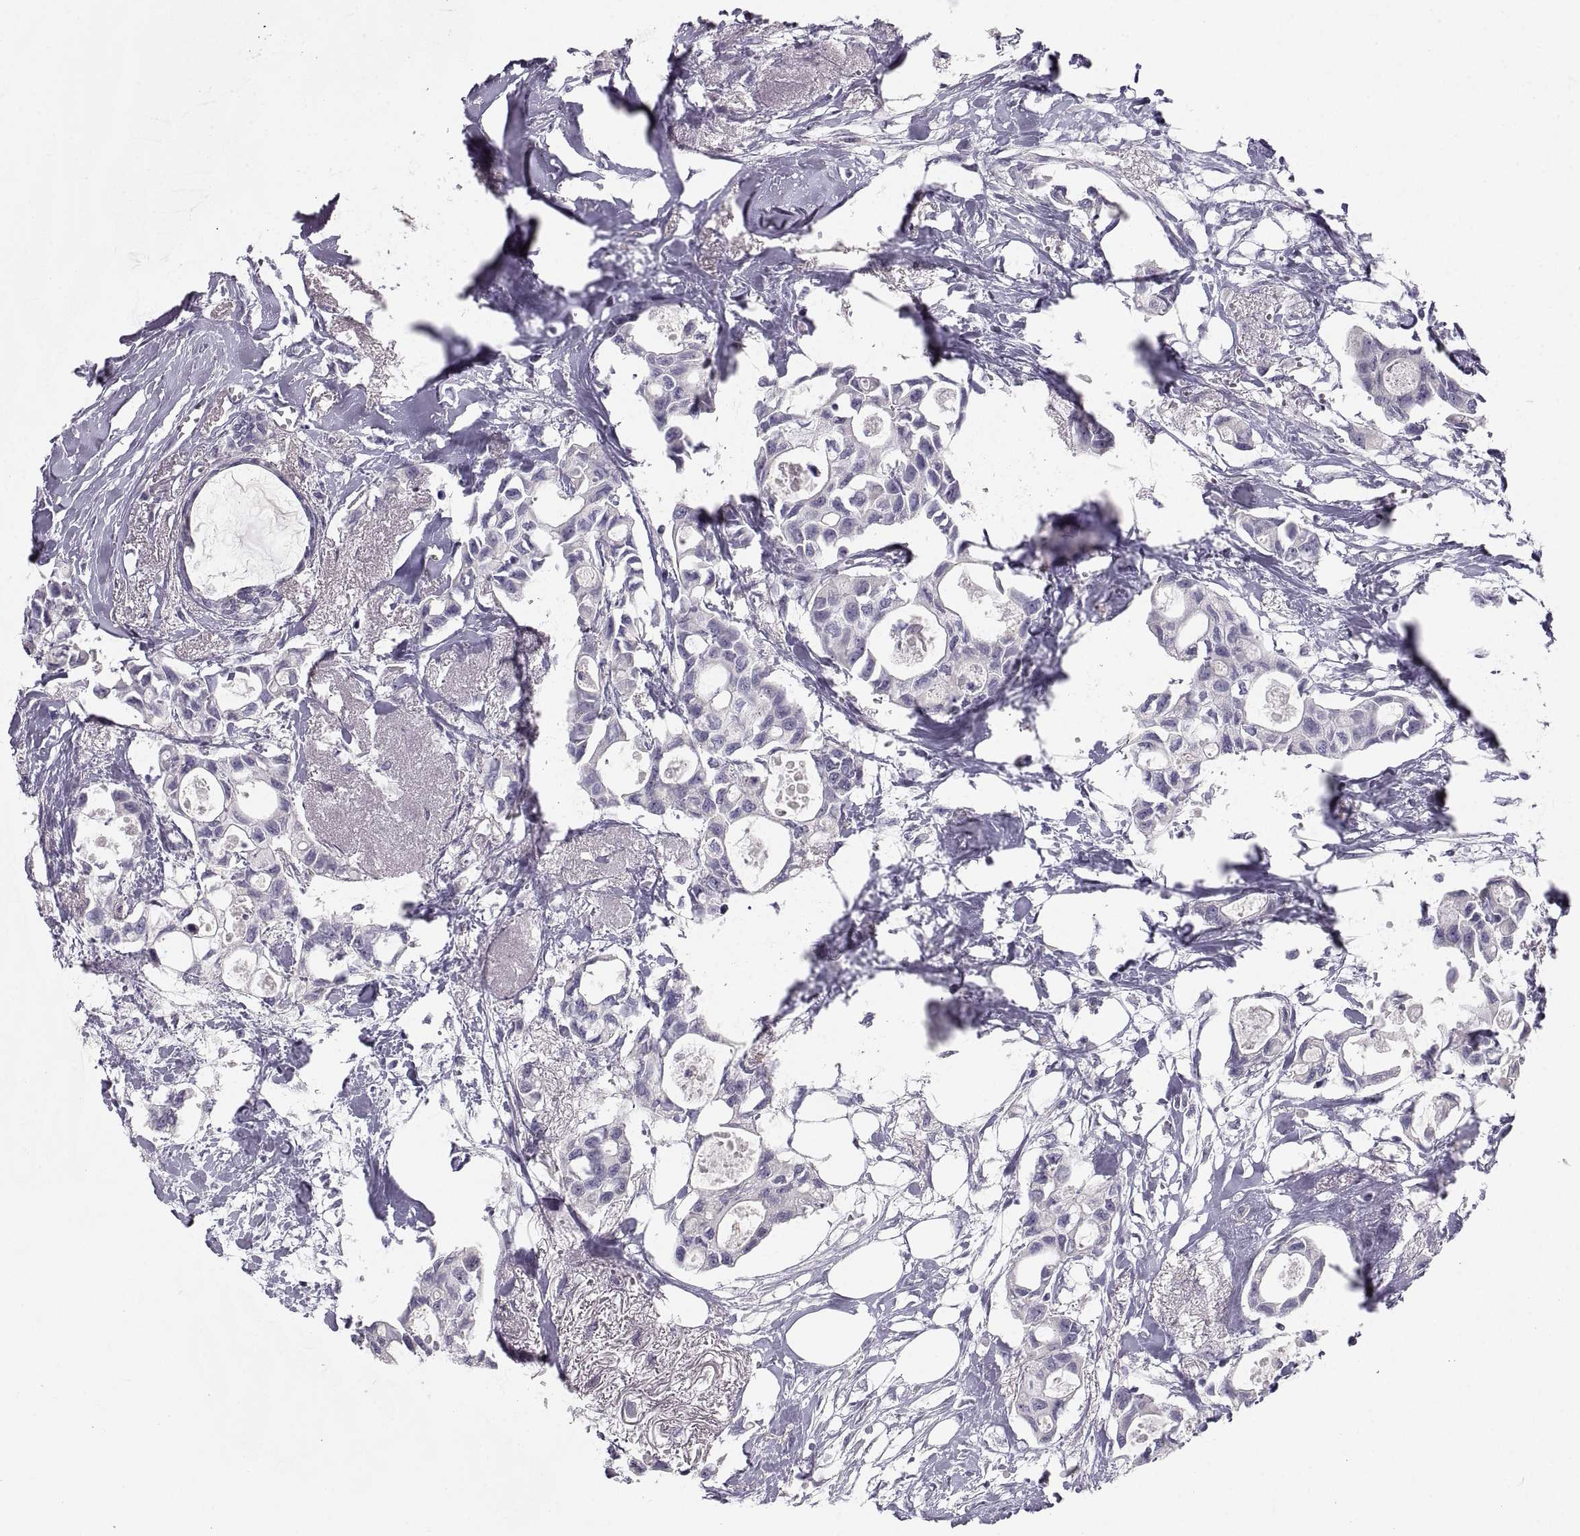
{"staining": {"intensity": "negative", "quantity": "none", "location": "none"}, "tissue": "breast cancer", "cell_type": "Tumor cells", "image_type": "cancer", "snomed": [{"axis": "morphology", "description": "Duct carcinoma"}, {"axis": "topography", "description": "Breast"}], "caption": "Tumor cells show no significant expression in breast intraductal carcinoma.", "gene": "ZNF185", "patient": {"sex": "female", "age": 83}}